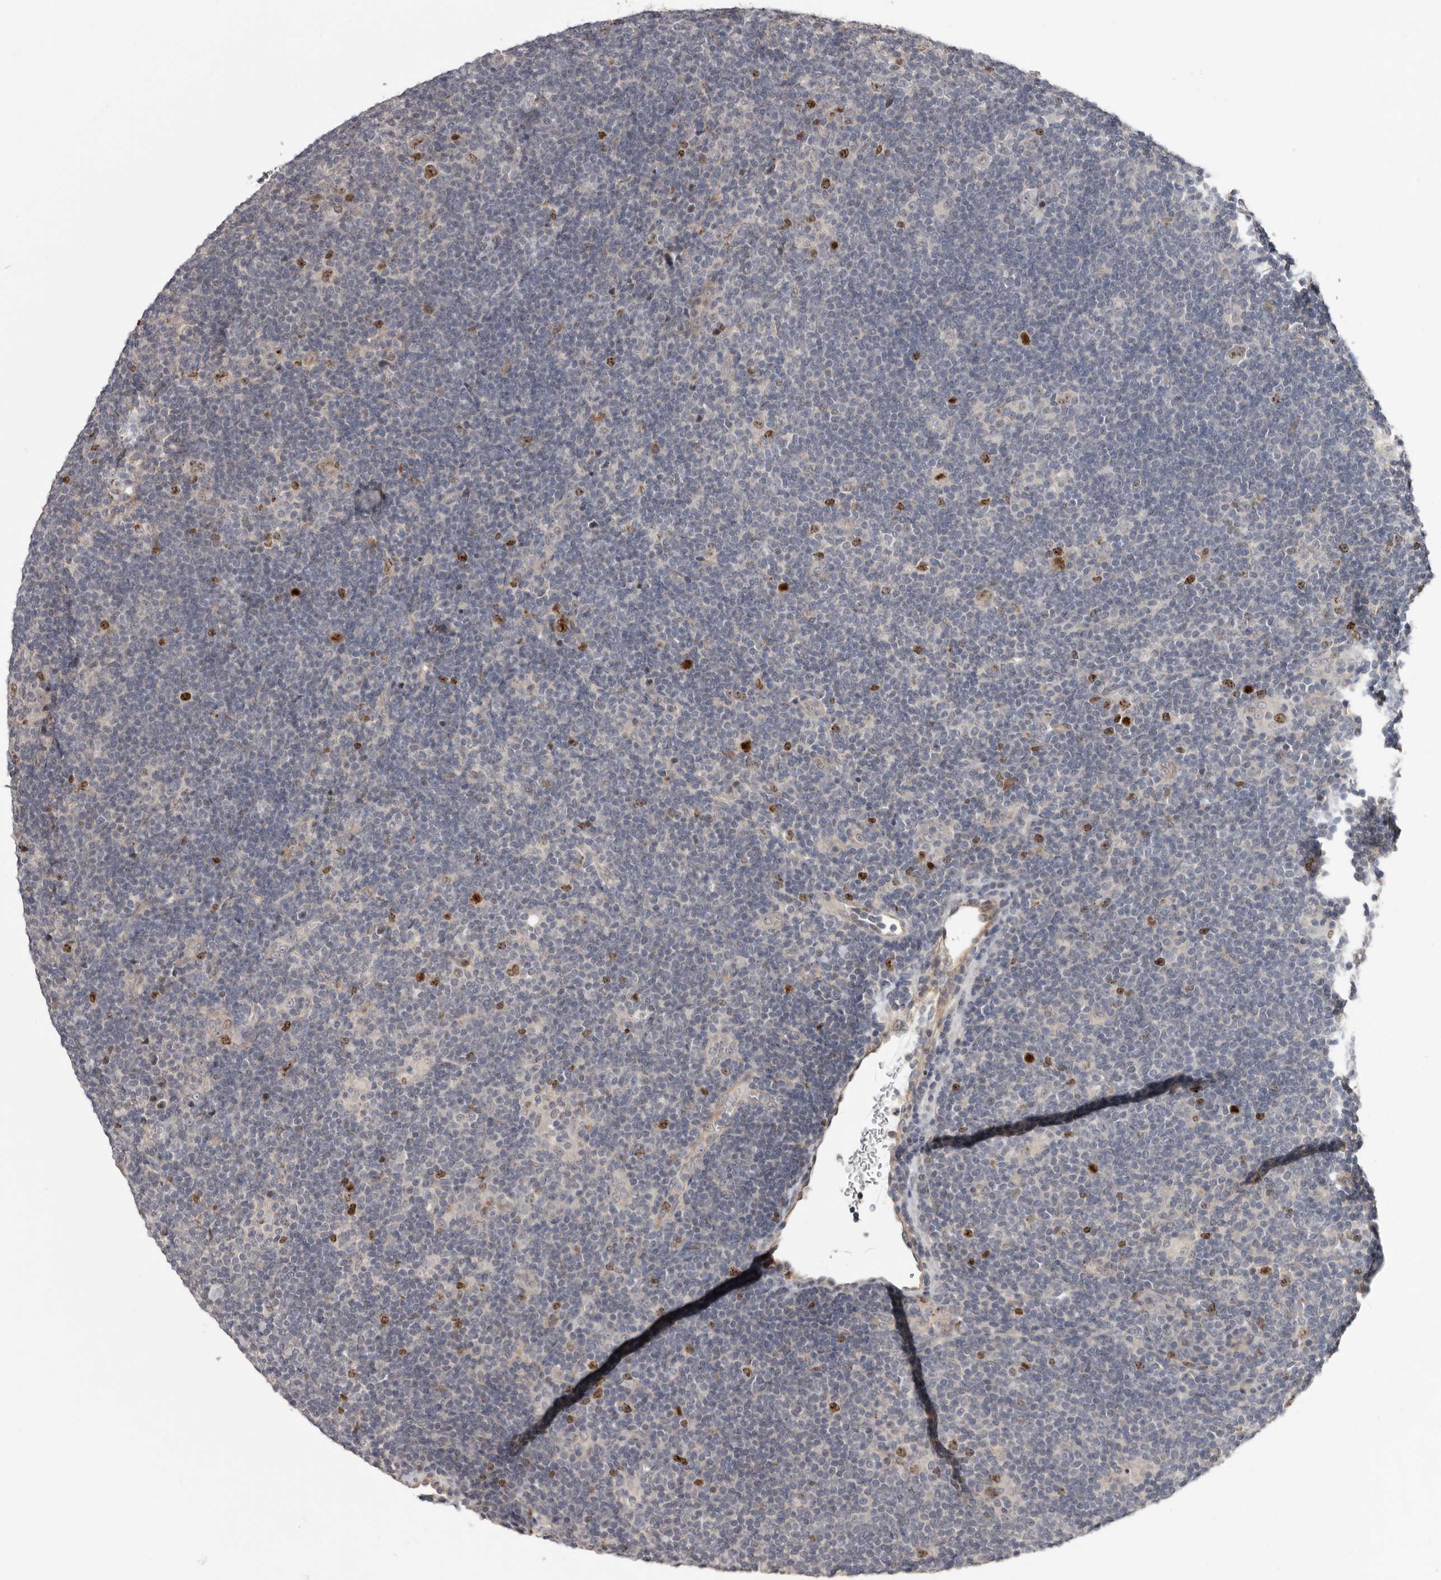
{"staining": {"intensity": "moderate", "quantity": ">75%", "location": "nuclear"}, "tissue": "lymphoma", "cell_type": "Tumor cells", "image_type": "cancer", "snomed": [{"axis": "morphology", "description": "Hodgkin's disease, NOS"}, {"axis": "topography", "description": "Lymph node"}], "caption": "Immunohistochemical staining of human Hodgkin's disease shows medium levels of moderate nuclear protein expression in about >75% of tumor cells.", "gene": "CDCA8", "patient": {"sex": "female", "age": 57}}